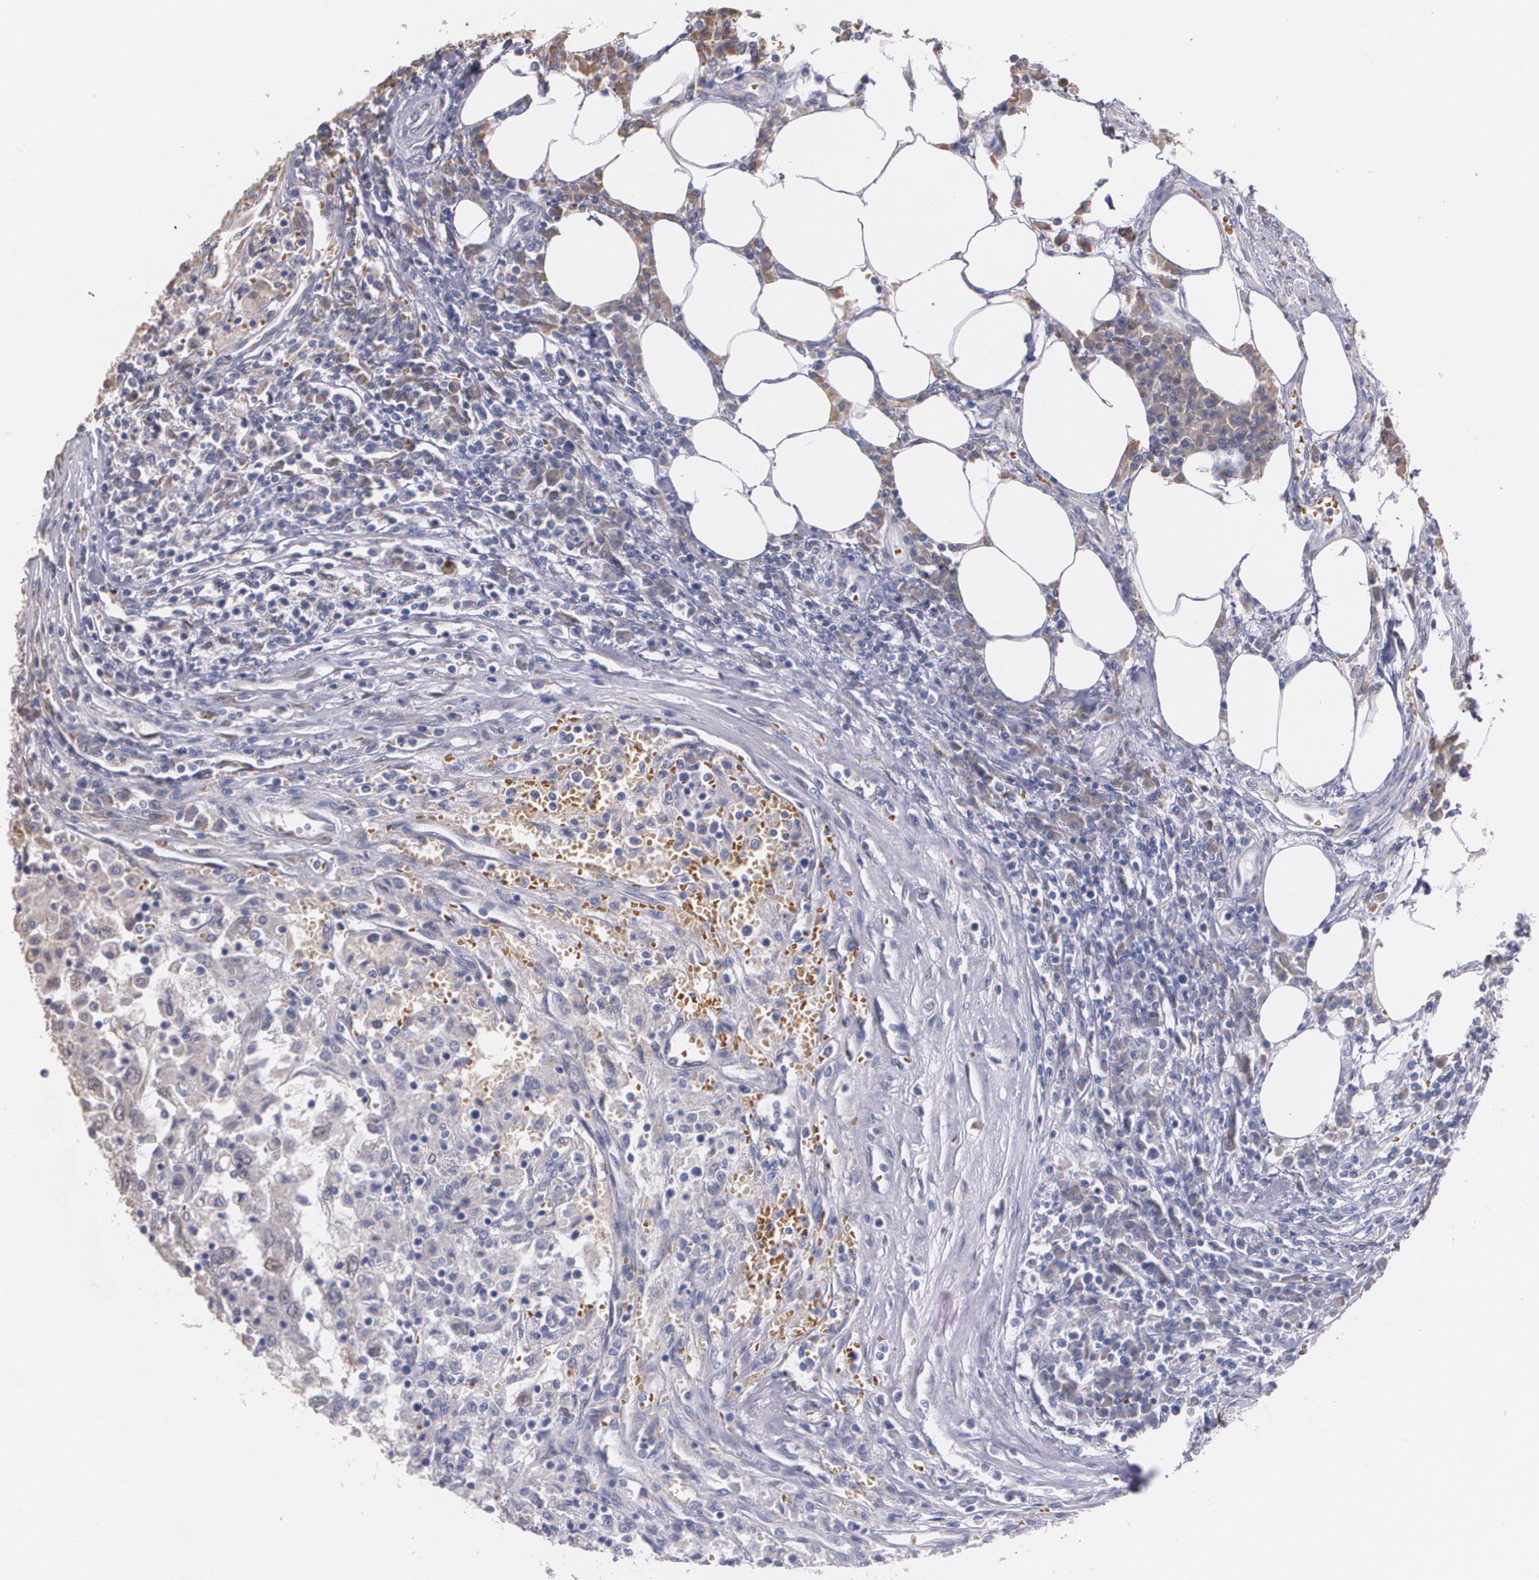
{"staining": {"intensity": "weak", "quantity": "25%-75%", "location": "cytoplasmic/membranous"}, "tissue": "renal cancer", "cell_type": "Tumor cells", "image_type": "cancer", "snomed": [{"axis": "morphology", "description": "Normal tissue, NOS"}, {"axis": "morphology", "description": "Adenocarcinoma, NOS"}, {"axis": "topography", "description": "Kidney"}], "caption": "An image of human renal adenocarcinoma stained for a protein exhibits weak cytoplasmic/membranous brown staining in tumor cells. The staining was performed using DAB (3,3'-diaminobenzidine), with brown indicating positive protein expression. Nuclei are stained blue with hematoxylin.", "gene": "ATF3", "patient": {"sex": "male", "age": 71}}